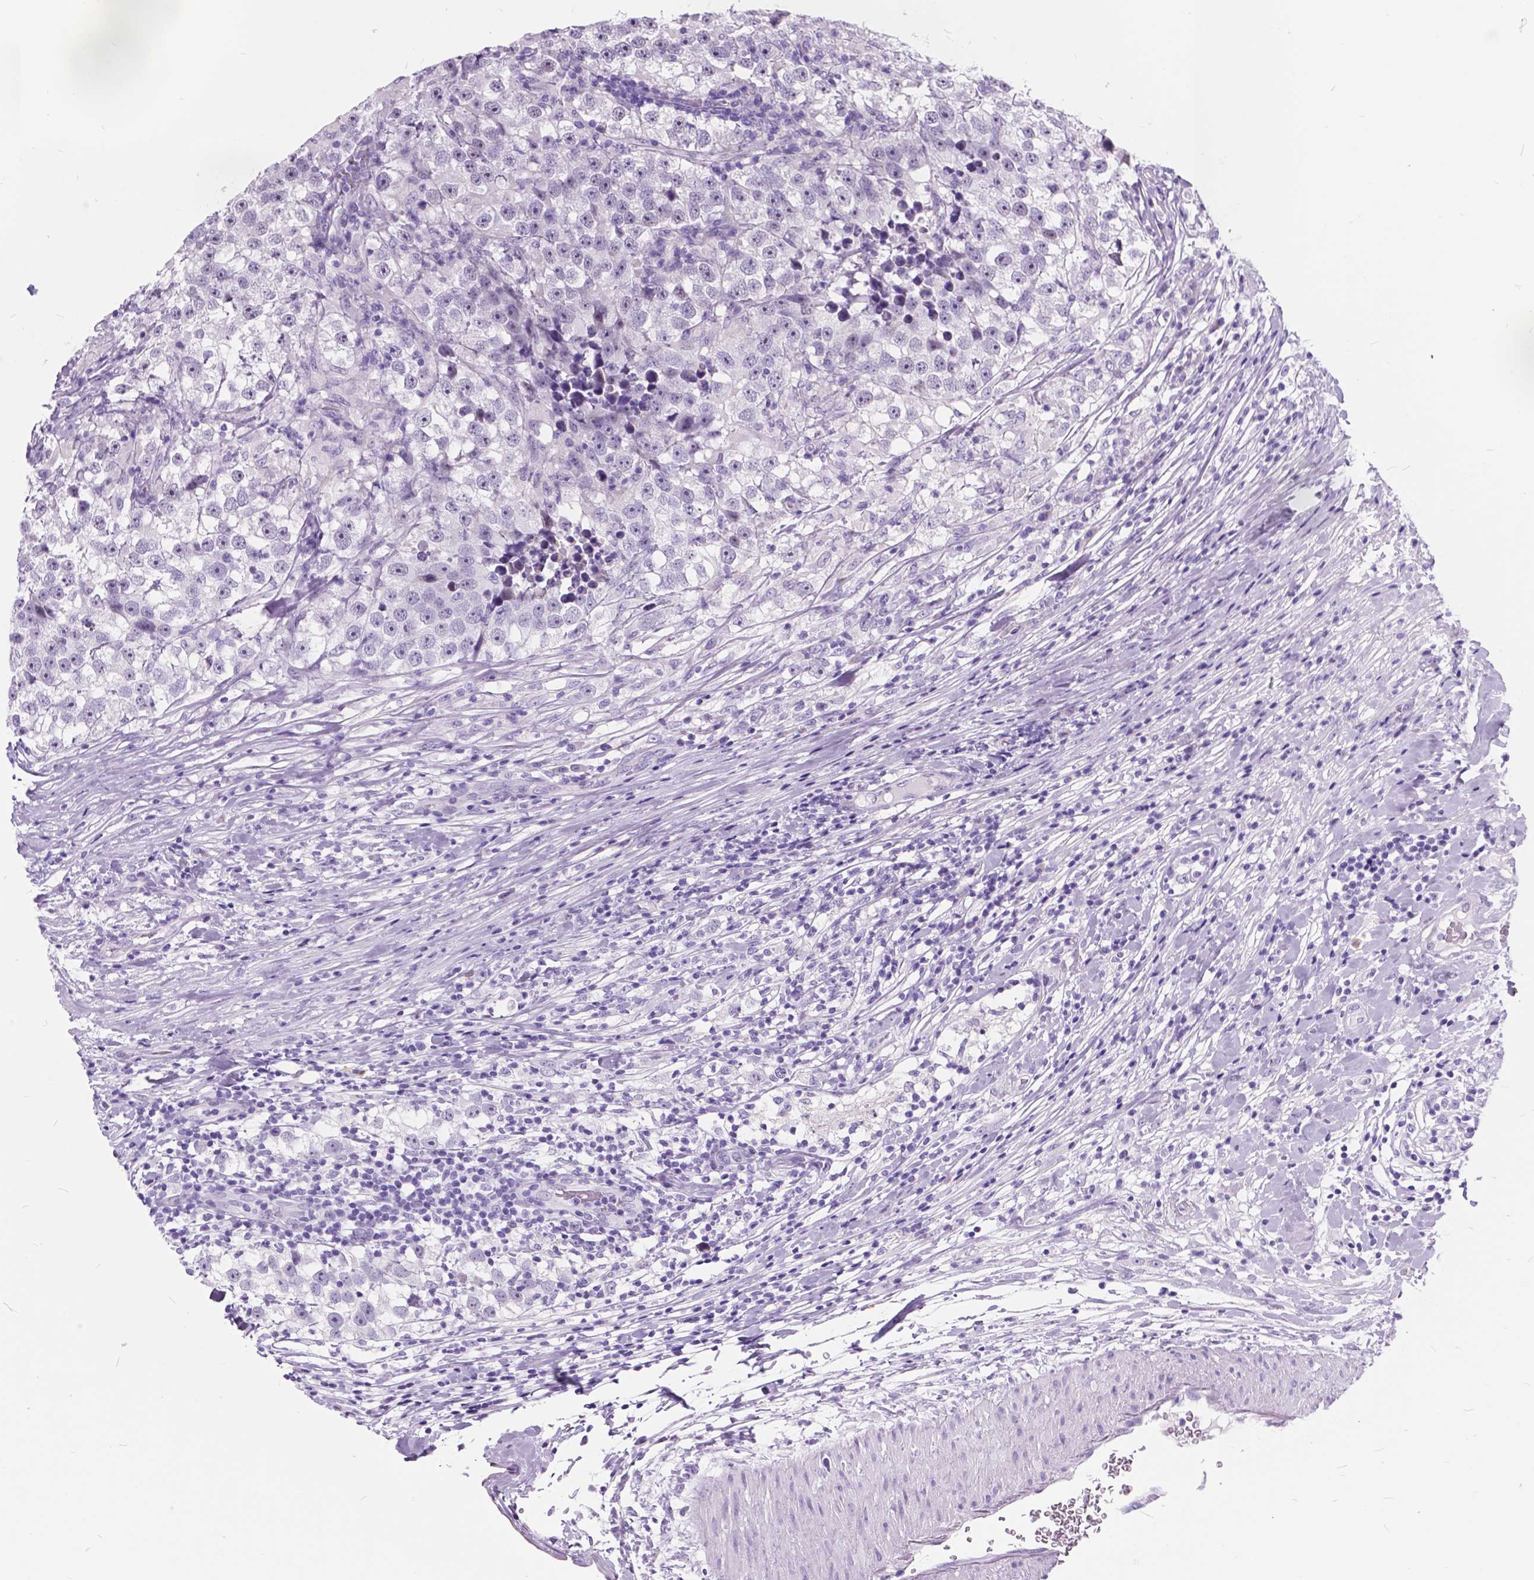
{"staining": {"intensity": "negative", "quantity": "none", "location": "none"}, "tissue": "testis cancer", "cell_type": "Tumor cells", "image_type": "cancer", "snomed": [{"axis": "morphology", "description": "Seminoma, NOS"}, {"axis": "topography", "description": "Testis"}], "caption": "An image of seminoma (testis) stained for a protein shows no brown staining in tumor cells. (DAB (3,3'-diaminobenzidine) immunohistochemistry visualized using brightfield microscopy, high magnification).", "gene": "BSND", "patient": {"sex": "male", "age": 46}}